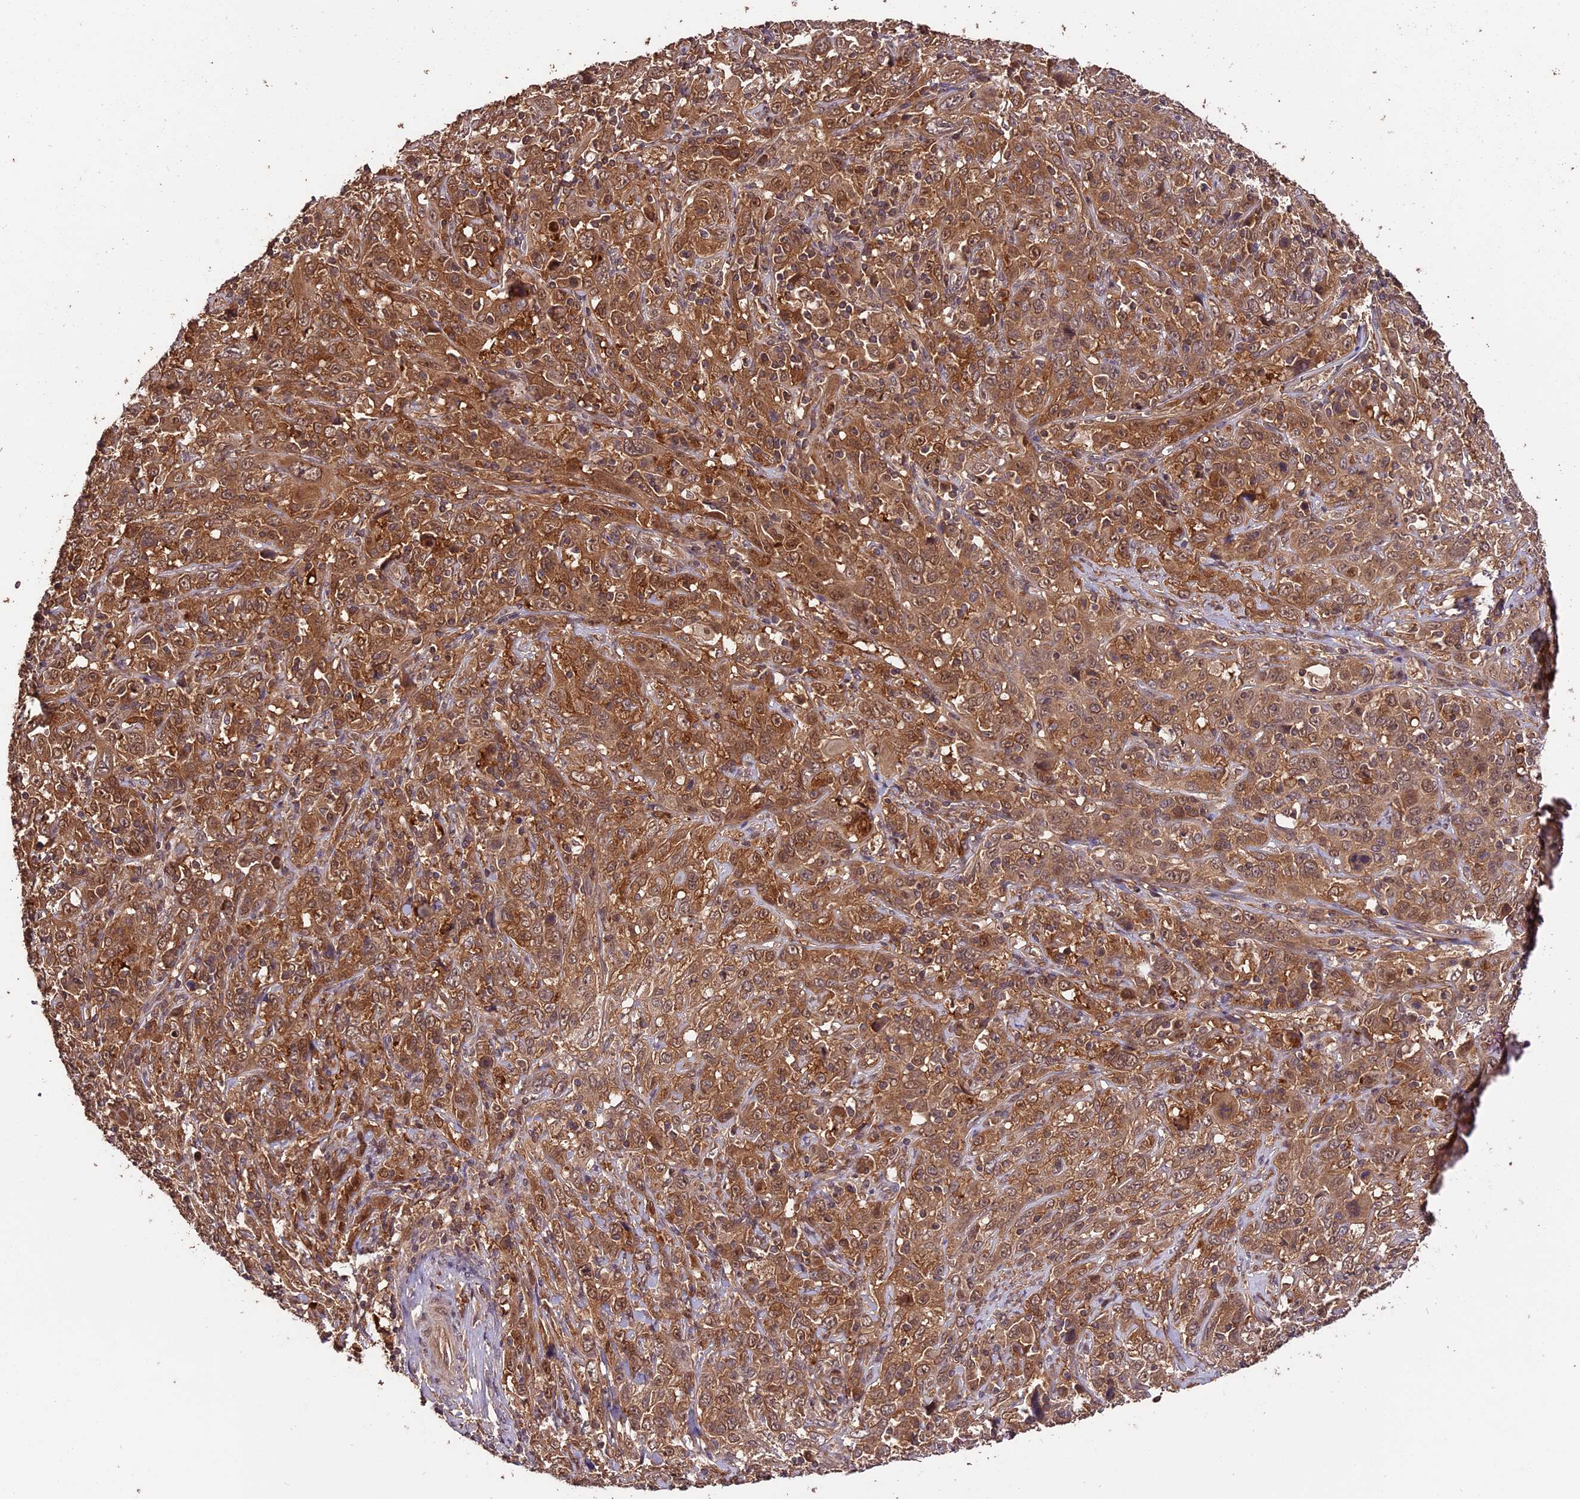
{"staining": {"intensity": "moderate", "quantity": ">75%", "location": "cytoplasmic/membranous"}, "tissue": "cervical cancer", "cell_type": "Tumor cells", "image_type": "cancer", "snomed": [{"axis": "morphology", "description": "Squamous cell carcinoma, NOS"}, {"axis": "topography", "description": "Cervix"}], "caption": "Cervical cancer (squamous cell carcinoma) stained for a protein (brown) shows moderate cytoplasmic/membranous positive positivity in about >75% of tumor cells.", "gene": "TRMT1", "patient": {"sex": "female", "age": 46}}